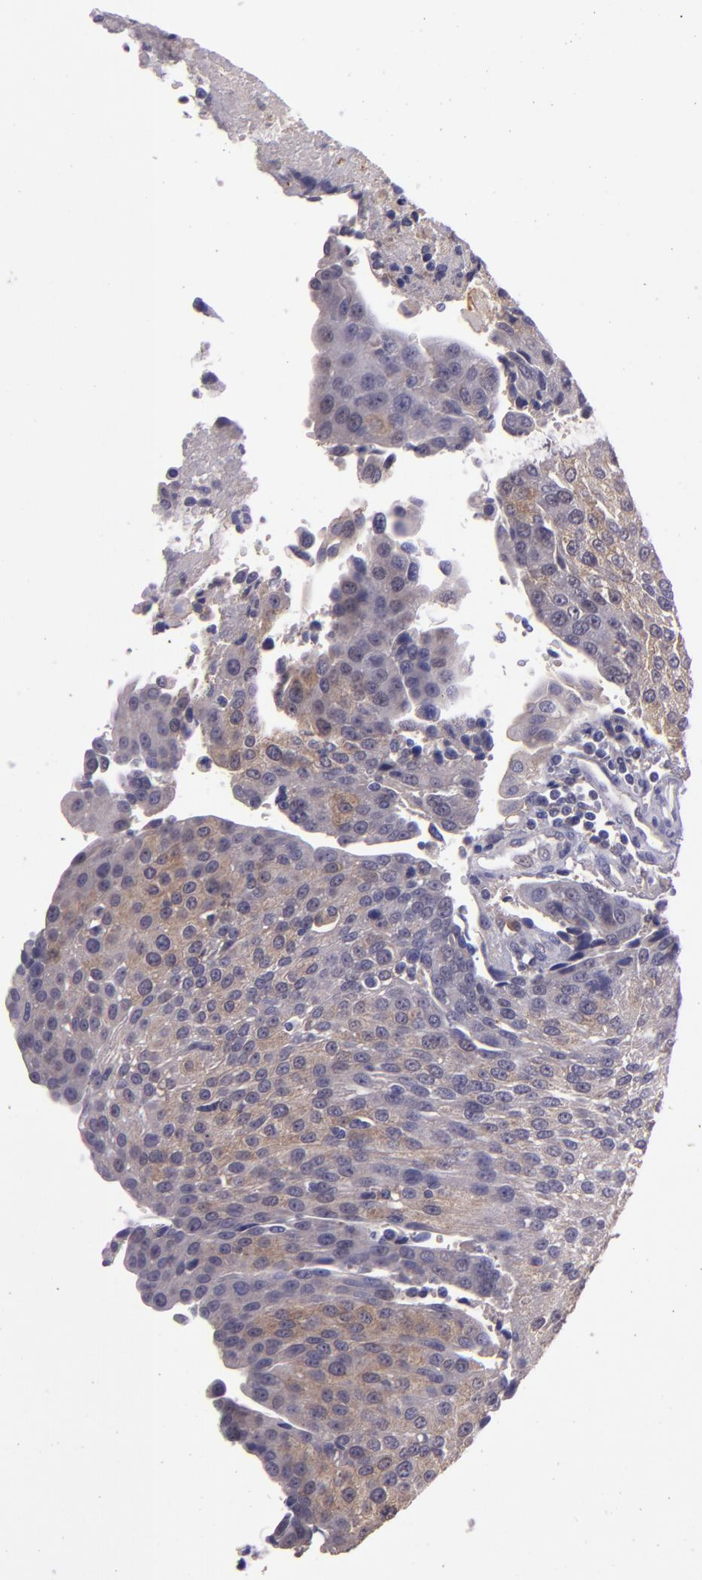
{"staining": {"intensity": "weak", "quantity": "25%-75%", "location": "cytoplasmic/membranous"}, "tissue": "urothelial cancer", "cell_type": "Tumor cells", "image_type": "cancer", "snomed": [{"axis": "morphology", "description": "Urothelial carcinoma, High grade"}, {"axis": "topography", "description": "Urinary bladder"}], "caption": "The histopathology image demonstrates staining of urothelial cancer, revealing weak cytoplasmic/membranous protein positivity (brown color) within tumor cells.", "gene": "PAPPA", "patient": {"sex": "female", "age": 85}}